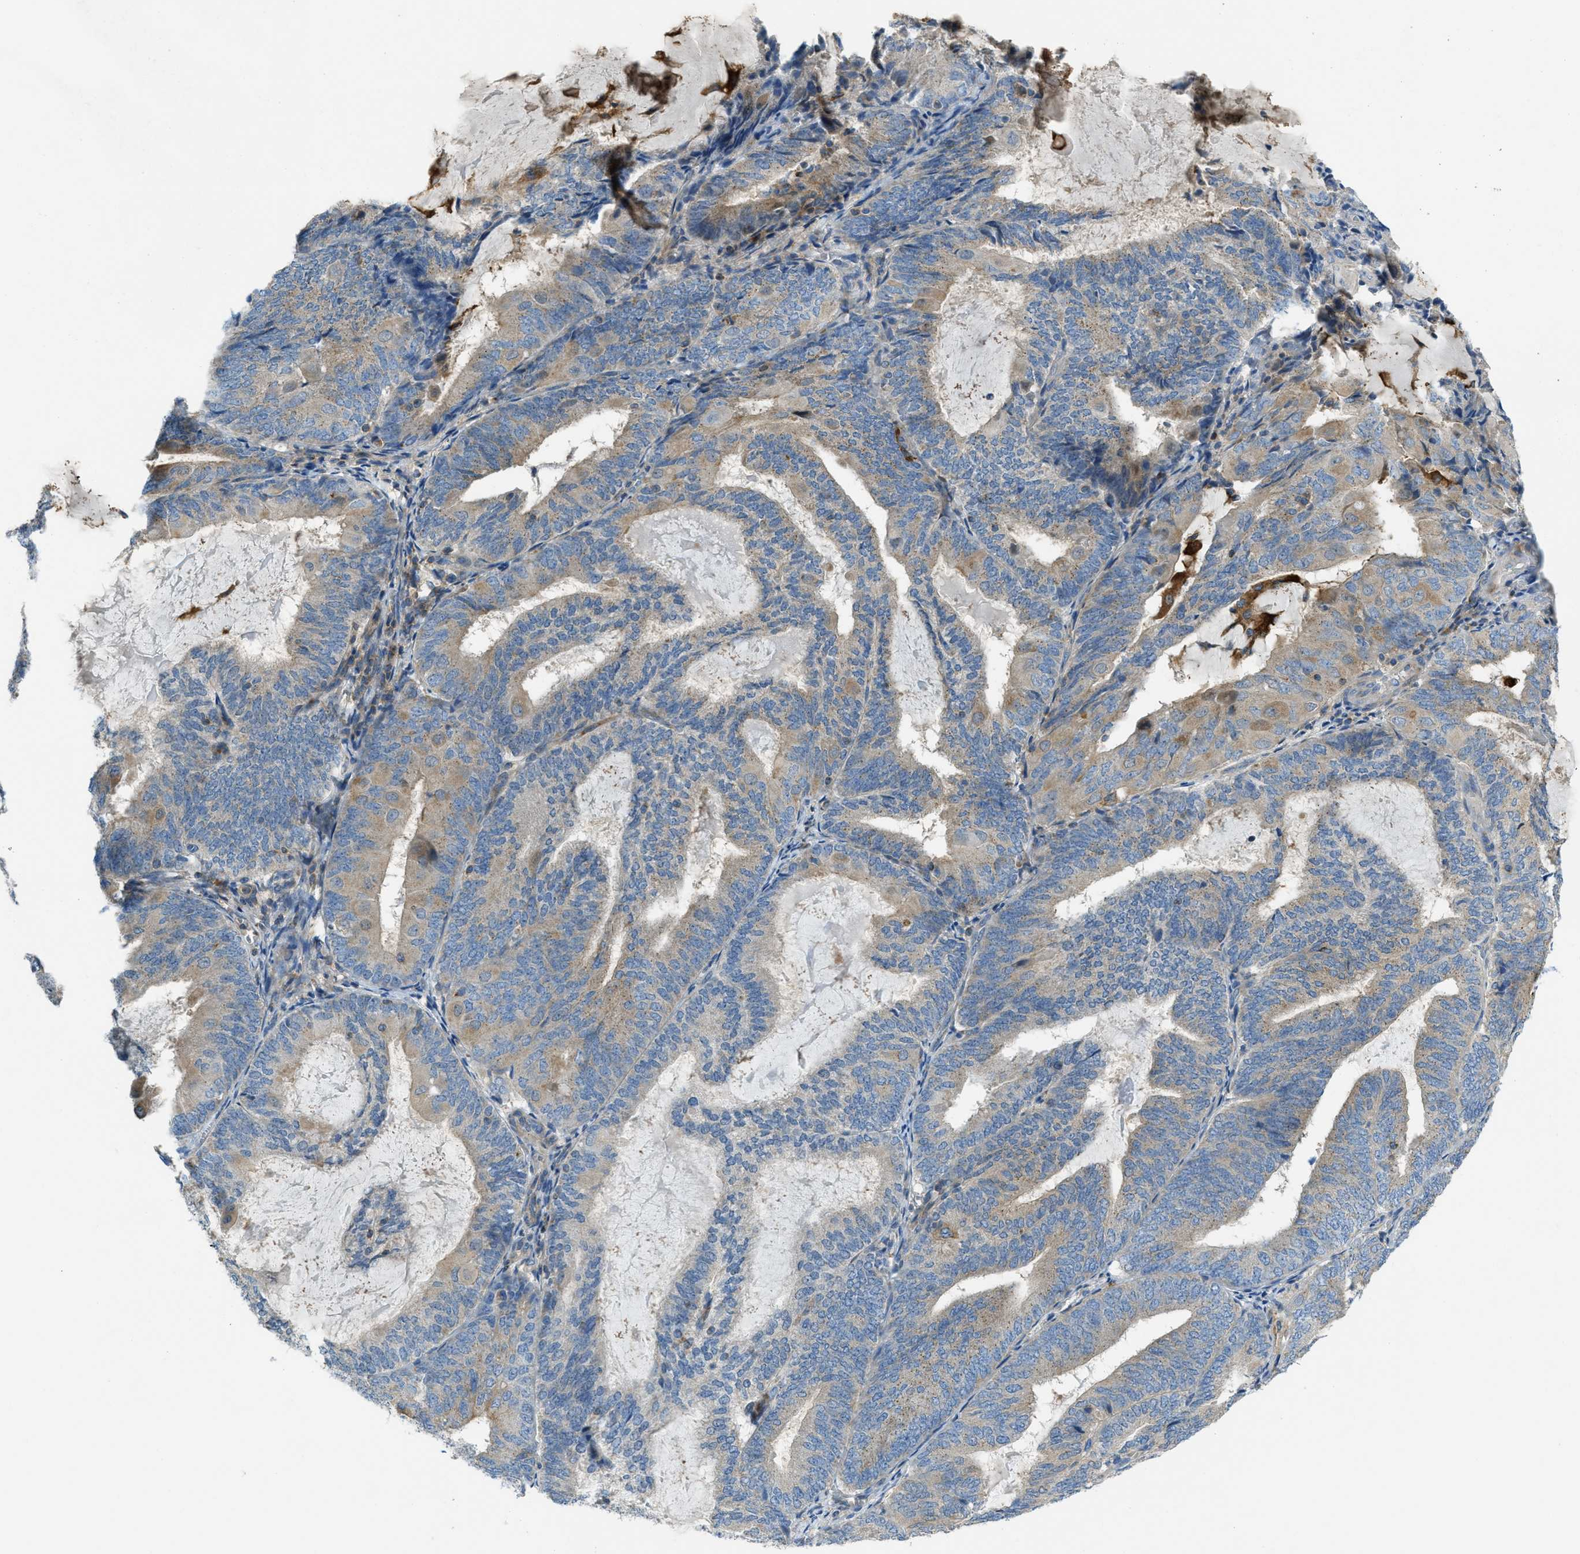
{"staining": {"intensity": "weak", "quantity": "25%-75%", "location": "cytoplasmic/membranous"}, "tissue": "endometrial cancer", "cell_type": "Tumor cells", "image_type": "cancer", "snomed": [{"axis": "morphology", "description": "Adenocarcinoma, NOS"}, {"axis": "topography", "description": "Endometrium"}], "caption": "This image reveals endometrial adenocarcinoma stained with immunohistochemistry (IHC) to label a protein in brown. The cytoplasmic/membranous of tumor cells show weak positivity for the protein. Nuclei are counter-stained blue.", "gene": "RFFL", "patient": {"sex": "female", "age": 81}}